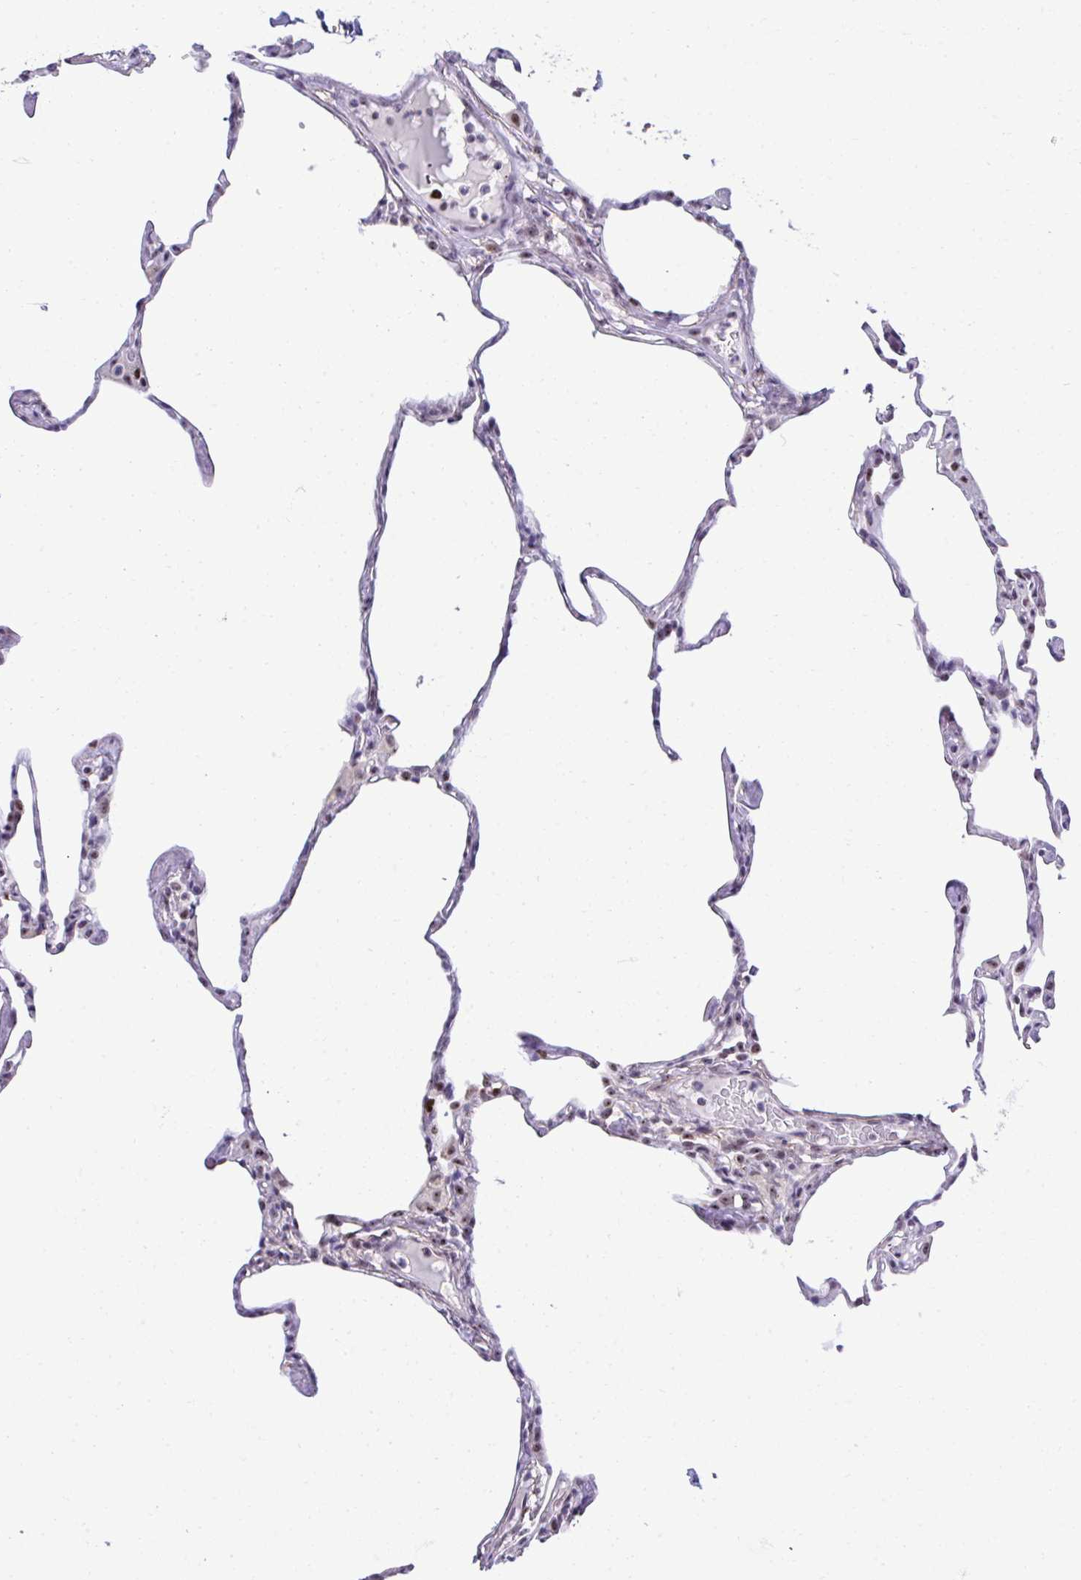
{"staining": {"intensity": "strong", "quantity": "25%-75%", "location": "nuclear"}, "tissue": "lung", "cell_type": "Alveolar cells", "image_type": "normal", "snomed": [{"axis": "morphology", "description": "Normal tissue, NOS"}, {"axis": "topography", "description": "Lung"}], "caption": "Immunohistochemistry micrograph of unremarkable lung: lung stained using IHC displays high levels of strong protein expression localized specifically in the nuclear of alveolar cells, appearing as a nuclear brown color.", "gene": "CEP72", "patient": {"sex": "male", "age": 65}}